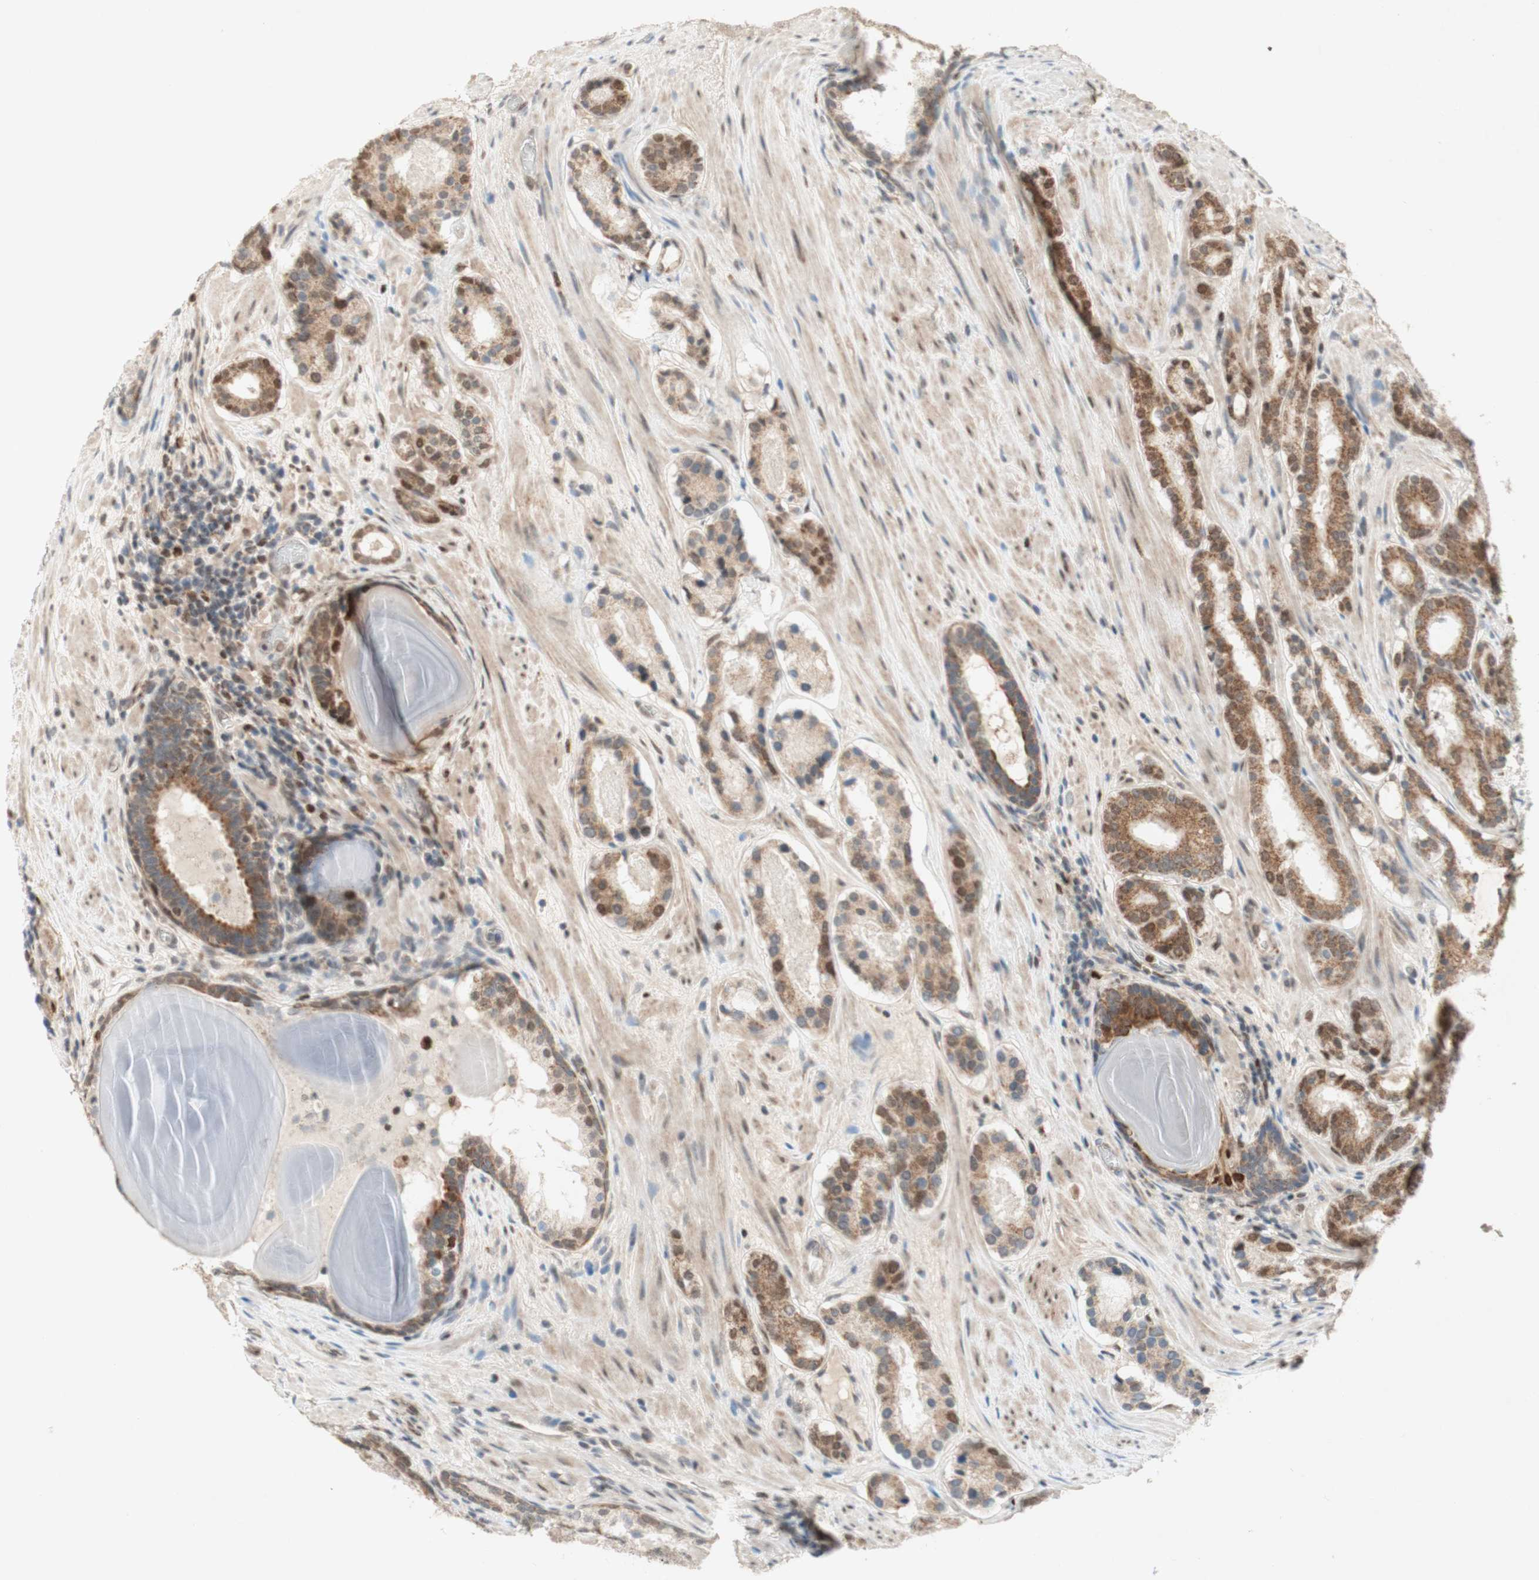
{"staining": {"intensity": "weak", "quantity": ">75%", "location": "cytoplasmic/membranous"}, "tissue": "prostate cancer", "cell_type": "Tumor cells", "image_type": "cancer", "snomed": [{"axis": "morphology", "description": "Adenocarcinoma, Low grade"}, {"axis": "topography", "description": "Prostate"}], "caption": "DAB immunohistochemical staining of prostate cancer reveals weak cytoplasmic/membranous protein positivity in approximately >75% of tumor cells. (DAB (3,3'-diaminobenzidine) = brown stain, brightfield microscopy at high magnification).", "gene": "DNMT3A", "patient": {"sex": "male", "age": 69}}